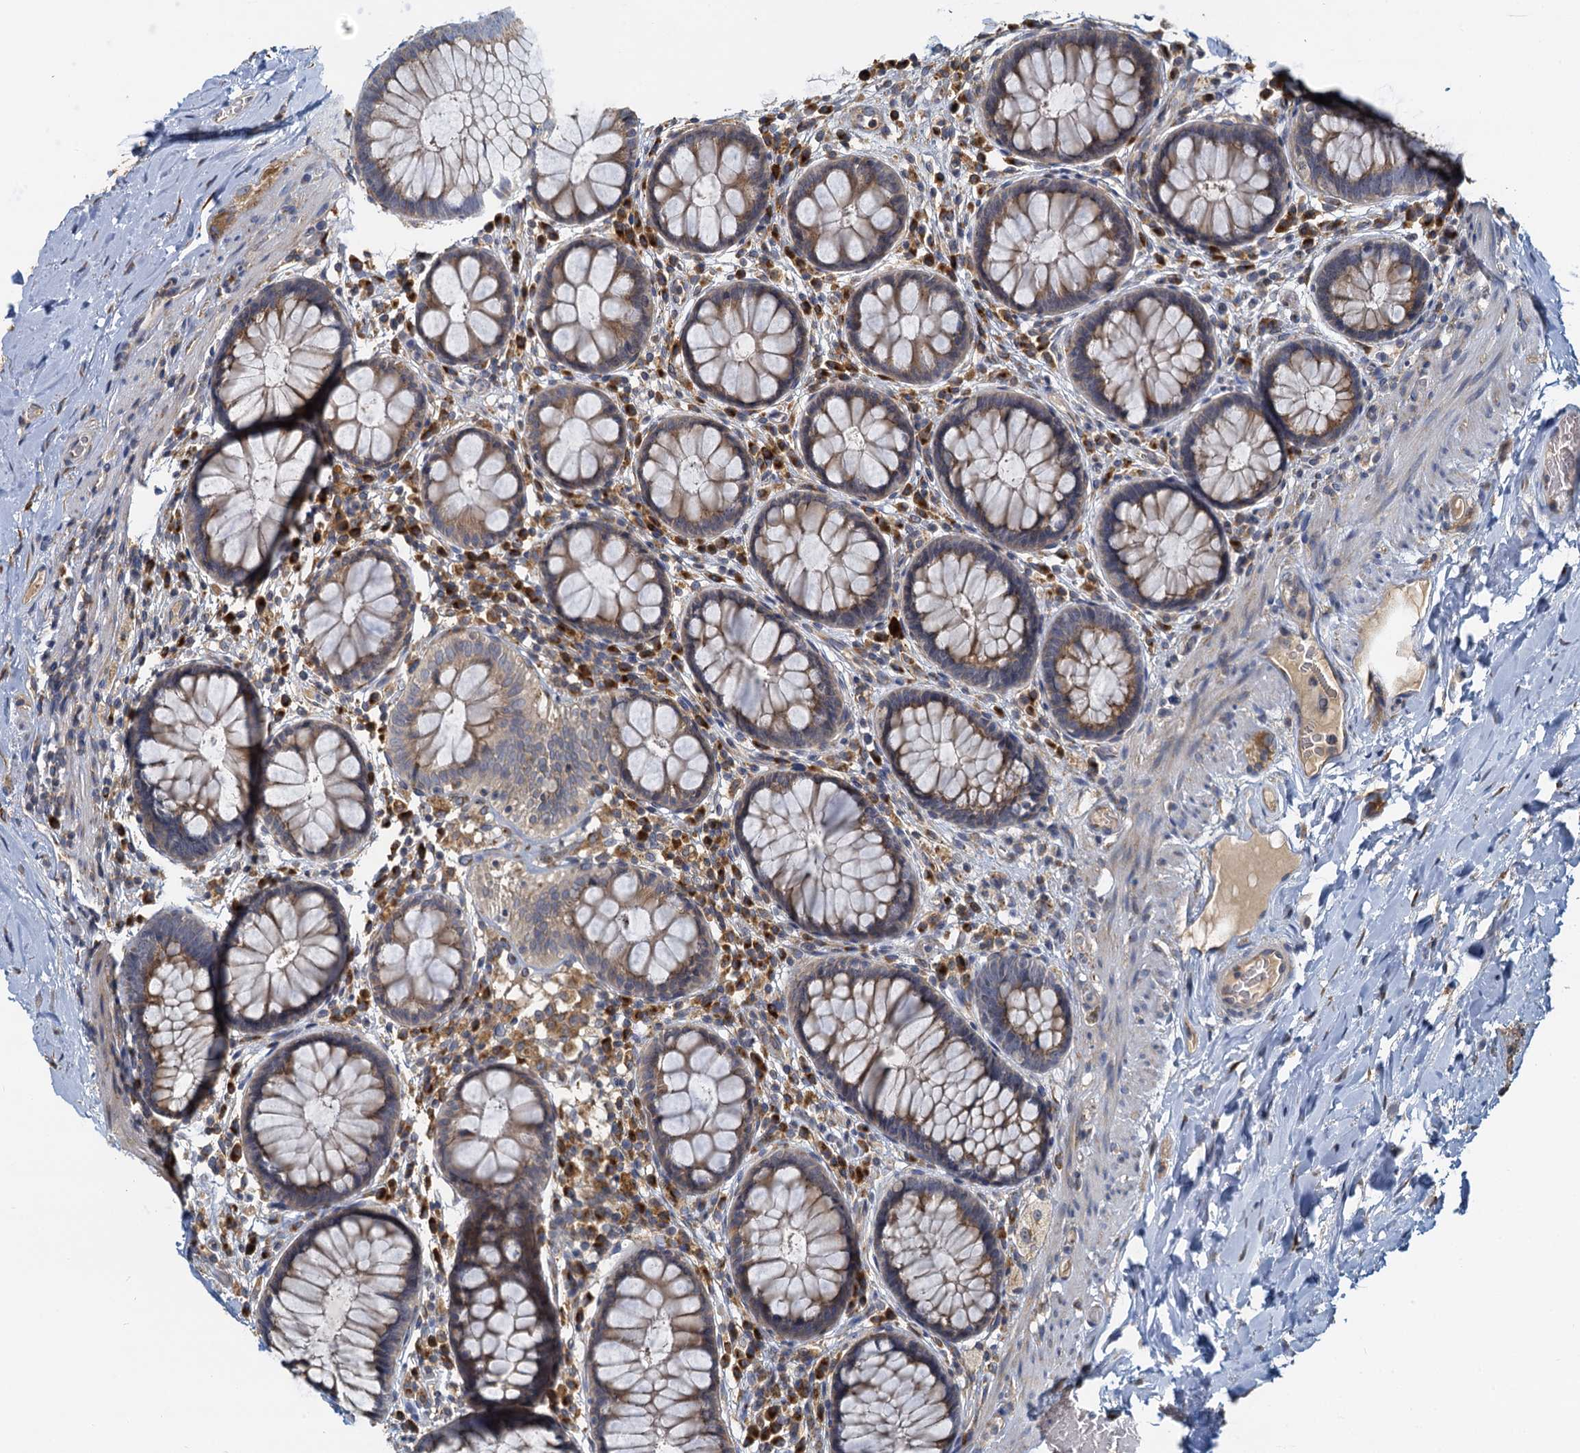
{"staining": {"intensity": "moderate", "quantity": ">75%", "location": "cytoplasmic/membranous"}, "tissue": "rectum", "cell_type": "Glandular cells", "image_type": "normal", "snomed": [{"axis": "morphology", "description": "Normal tissue, NOS"}, {"axis": "topography", "description": "Rectum"}], "caption": "IHC (DAB) staining of benign rectum shows moderate cytoplasmic/membranous protein expression in approximately >75% of glandular cells.", "gene": "NKAPD1", "patient": {"sex": "male", "age": 83}}